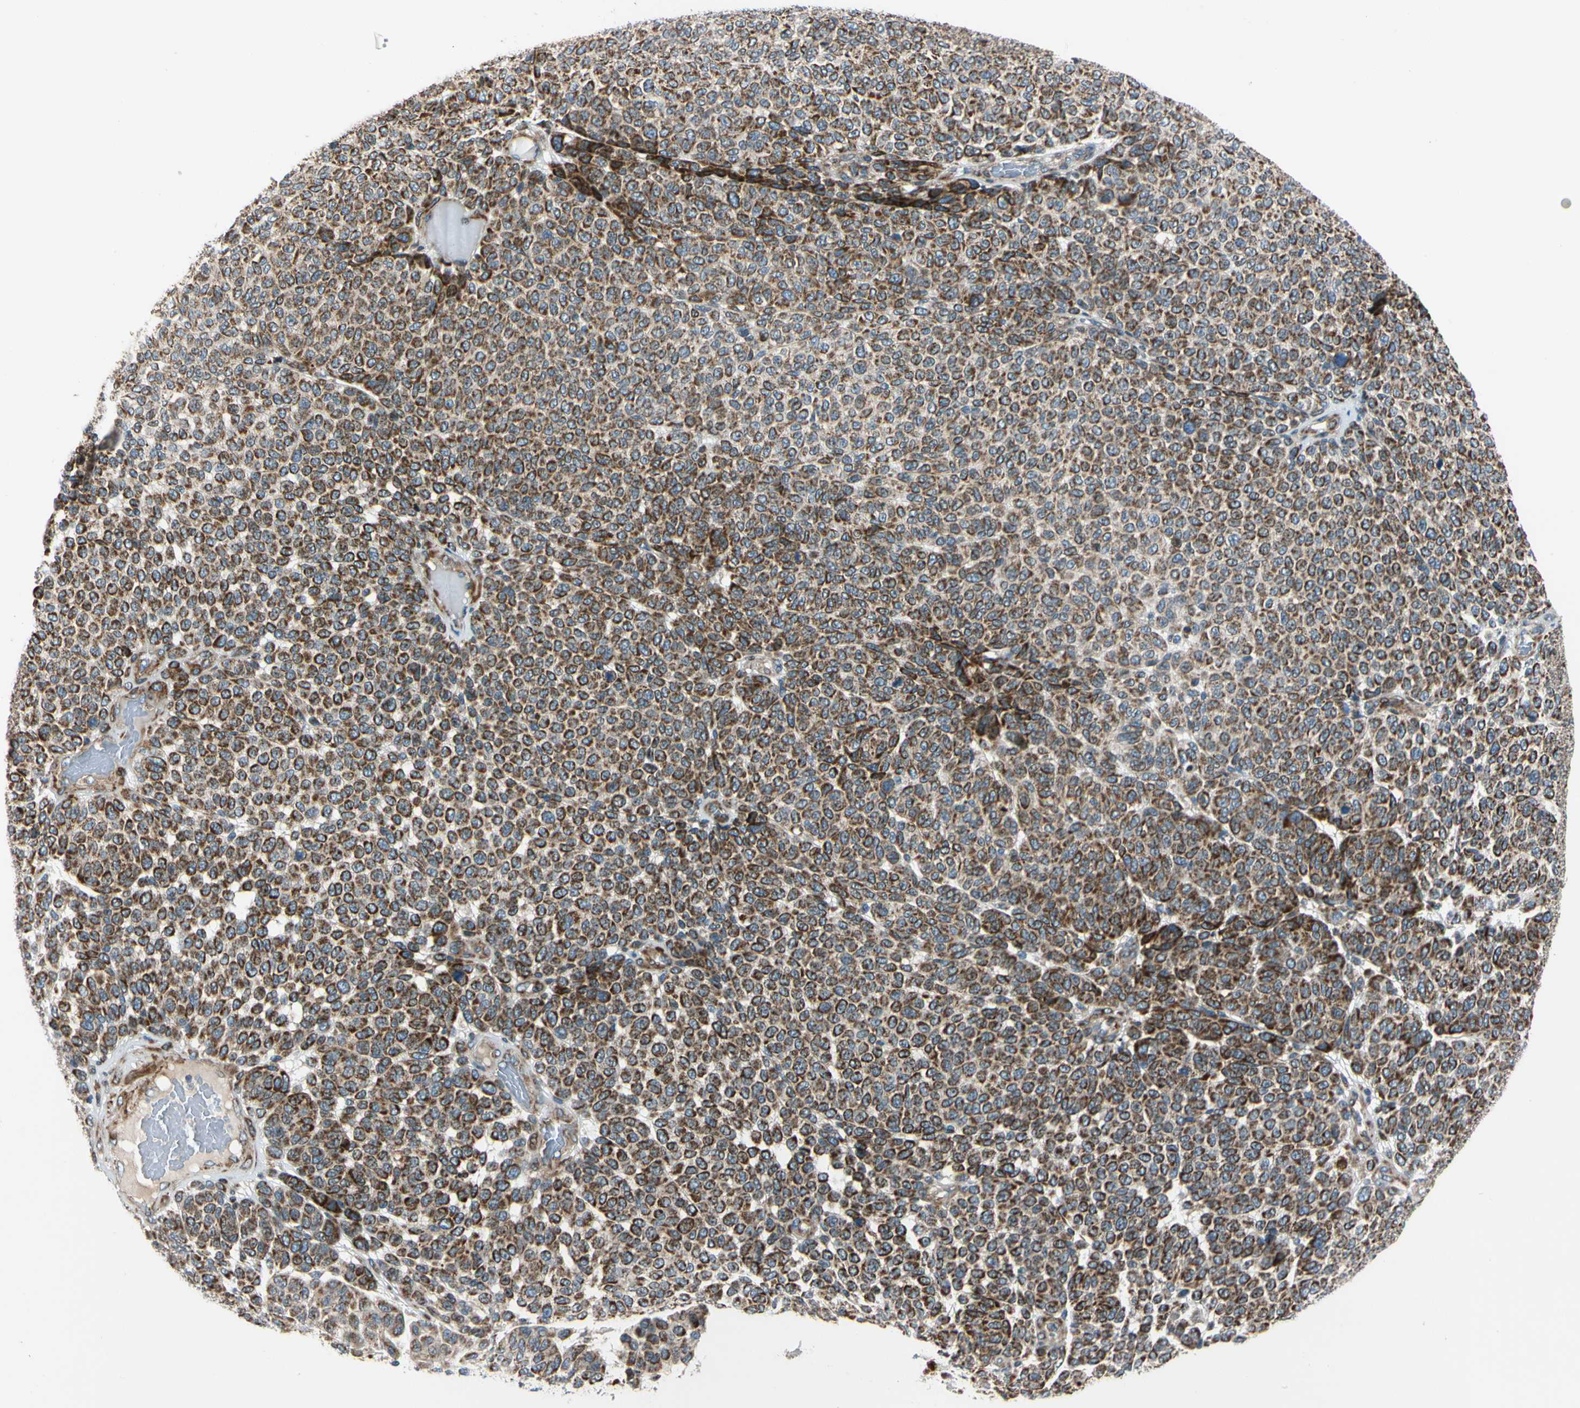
{"staining": {"intensity": "strong", "quantity": ">75%", "location": "cytoplasmic/membranous"}, "tissue": "melanoma", "cell_type": "Tumor cells", "image_type": "cancer", "snomed": [{"axis": "morphology", "description": "Malignant melanoma, NOS"}, {"axis": "topography", "description": "Skin"}], "caption": "This is a histology image of immunohistochemistry (IHC) staining of malignant melanoma, which shows strong positivity in the cytoplasmic/membranous of tumor cells.", "gene": "MRPL9", "patient": {"sex": "male", "age": 59}}